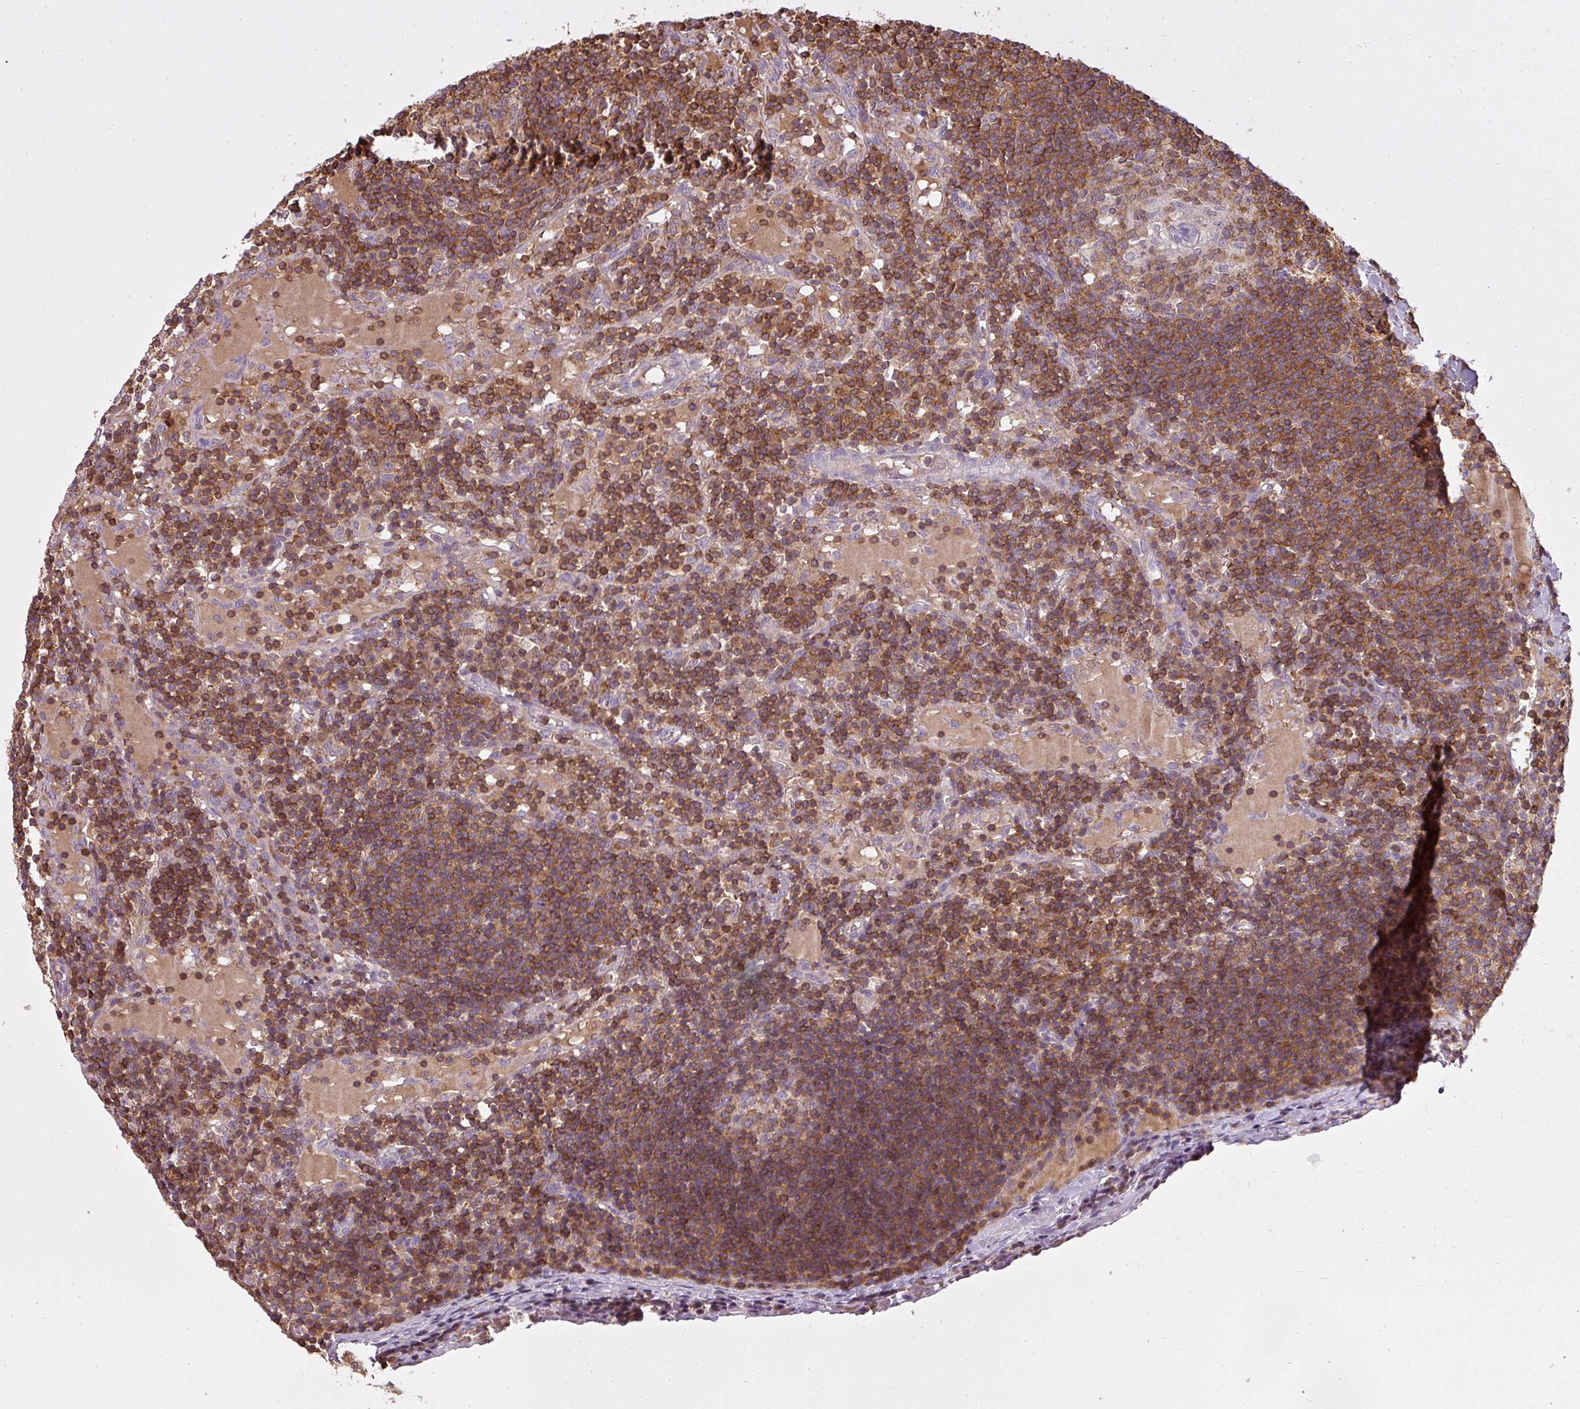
{"staining": {"intensity": "moderate", "quantity": ">75%", "location": "cytoplasmic/membranous"}, "tissue": "lymph node", "cell_type": "Germinal center cells", "image_type": "normal", "snomed": [{"axis": "morphology", "description": "Normal tissue, NOS"}, {"axis": "topography", "description": "Lymph node"}], "caption": "Protein analysis of benign lymph node shows moderate cytoplasmic/membranous expression in about >75% of germinal center cells.", "gene": "STK4", "patient": {"sex": "male", "age": 53}}